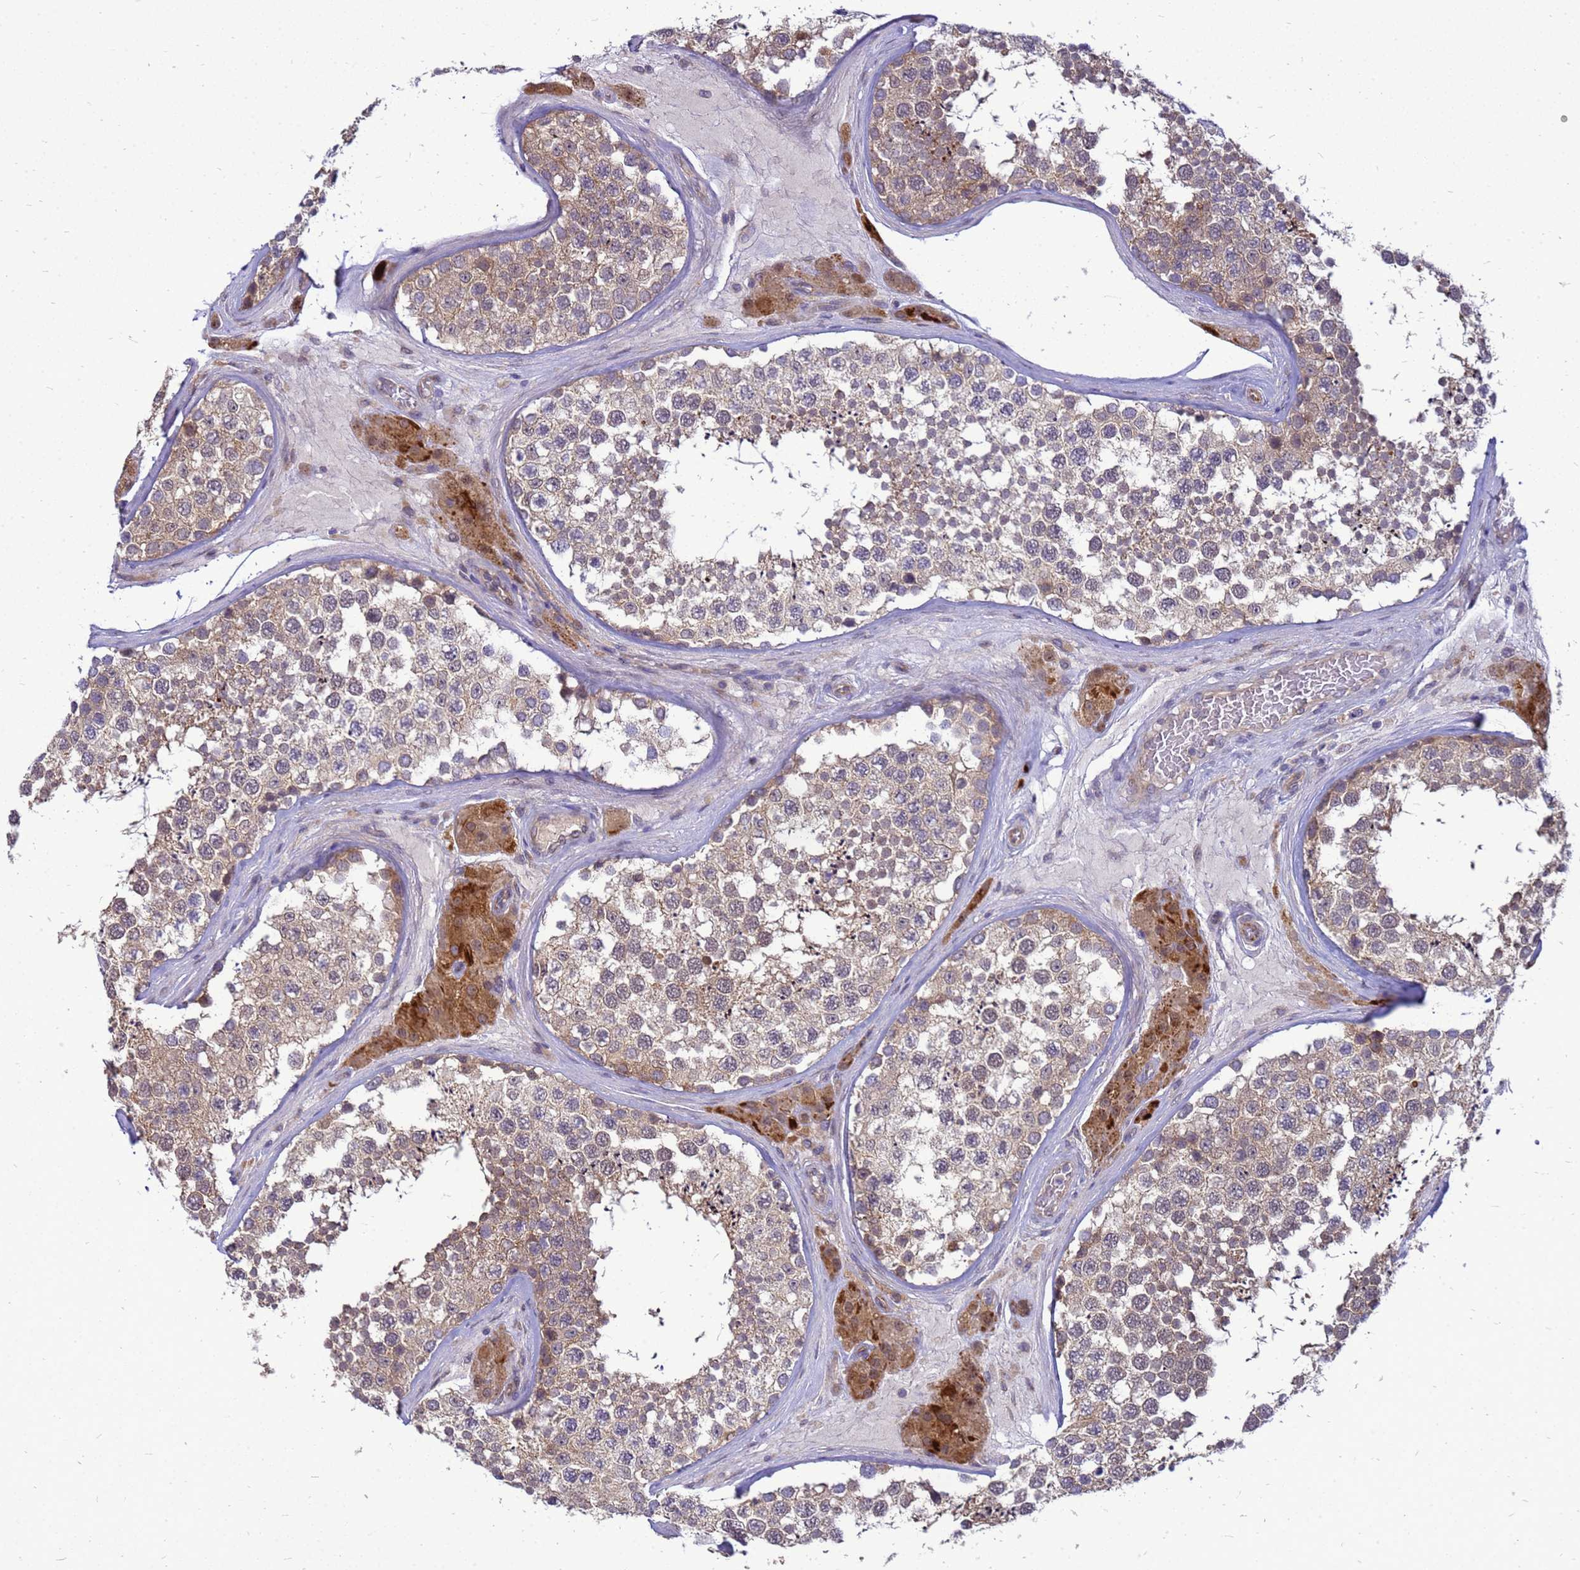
{"staining": {"intensity": "weak", "quantity": "<25%", "location": "cytoplasmic/membranous"}, "tissue": "testis", "cell_type": "Cells in seminiferous ducts", "image_type": "normal", "snomed": [{"axis": "morphology", "description": "Normal tissue, NOS"}, {"axis": "topography", "description": "Testis"}], "caption": "There is no significant positivity in cells in seminiferous ducts of testis. (DAB immunohistochemistry visualized using brightfield microscopy, high magnification).", "gene": "ENOPH1", "patient": {"sex": "male", "age": 46}}